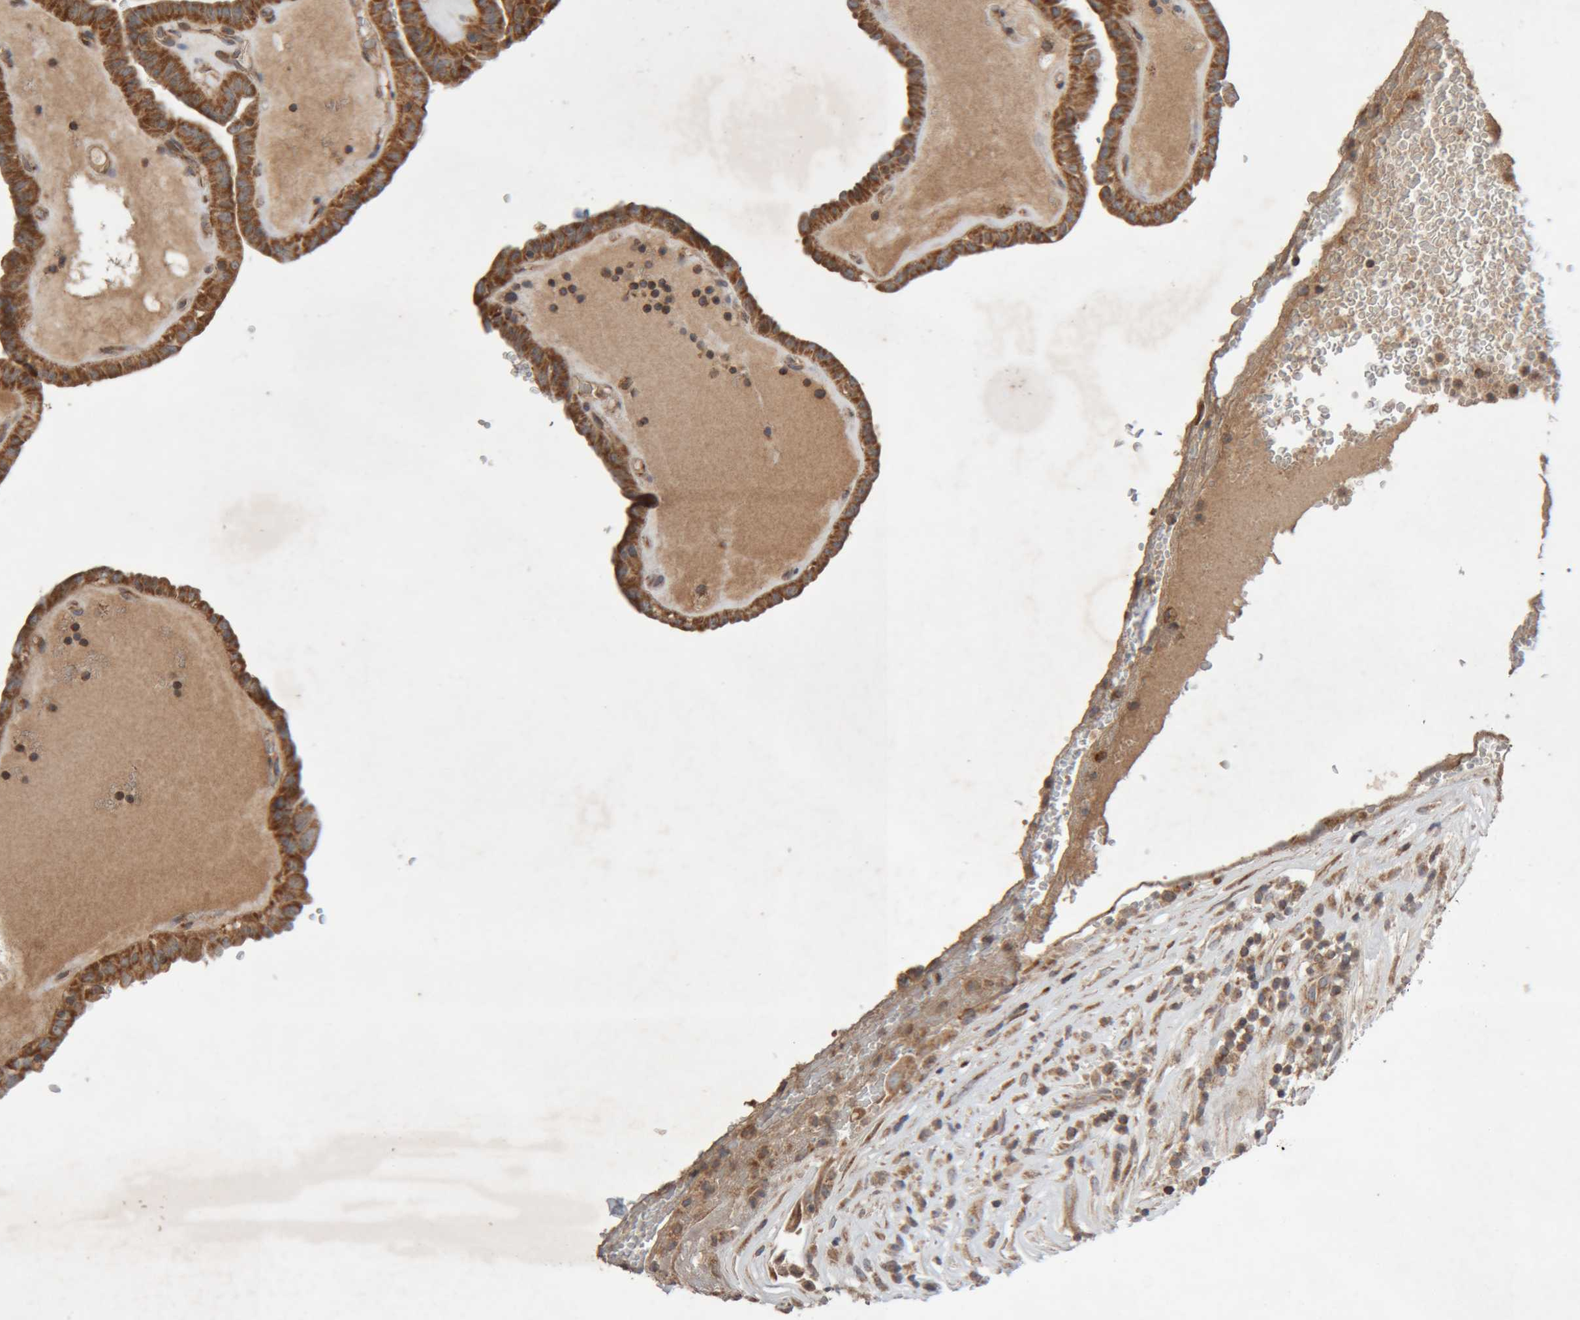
{"staining": {"intensity": "strong", "quantity": ">75%", "location": "cytoplasmic/membranous"}, "tissue": "thyroid cancer", "cell_type": "Tumor cells", "image_type": "cancer", "snomed": [{"axis": "morphology", "description": "Papillary adenocarcinoma, NOS"}, {"axis": "topography", "description": "Thyroid gland"}], "caption": "Tumor cells reveal high levels of strong cytoplasmic/membranous staining in about >75% of cells in thyroid papillary adenocarcinoma. (DAB (3,3'-diaminobenzidine) IHC with brightfield microscopy, high magnification).", "gene": "KIF21B", "patient": {"sex": "male", "age": 77}}